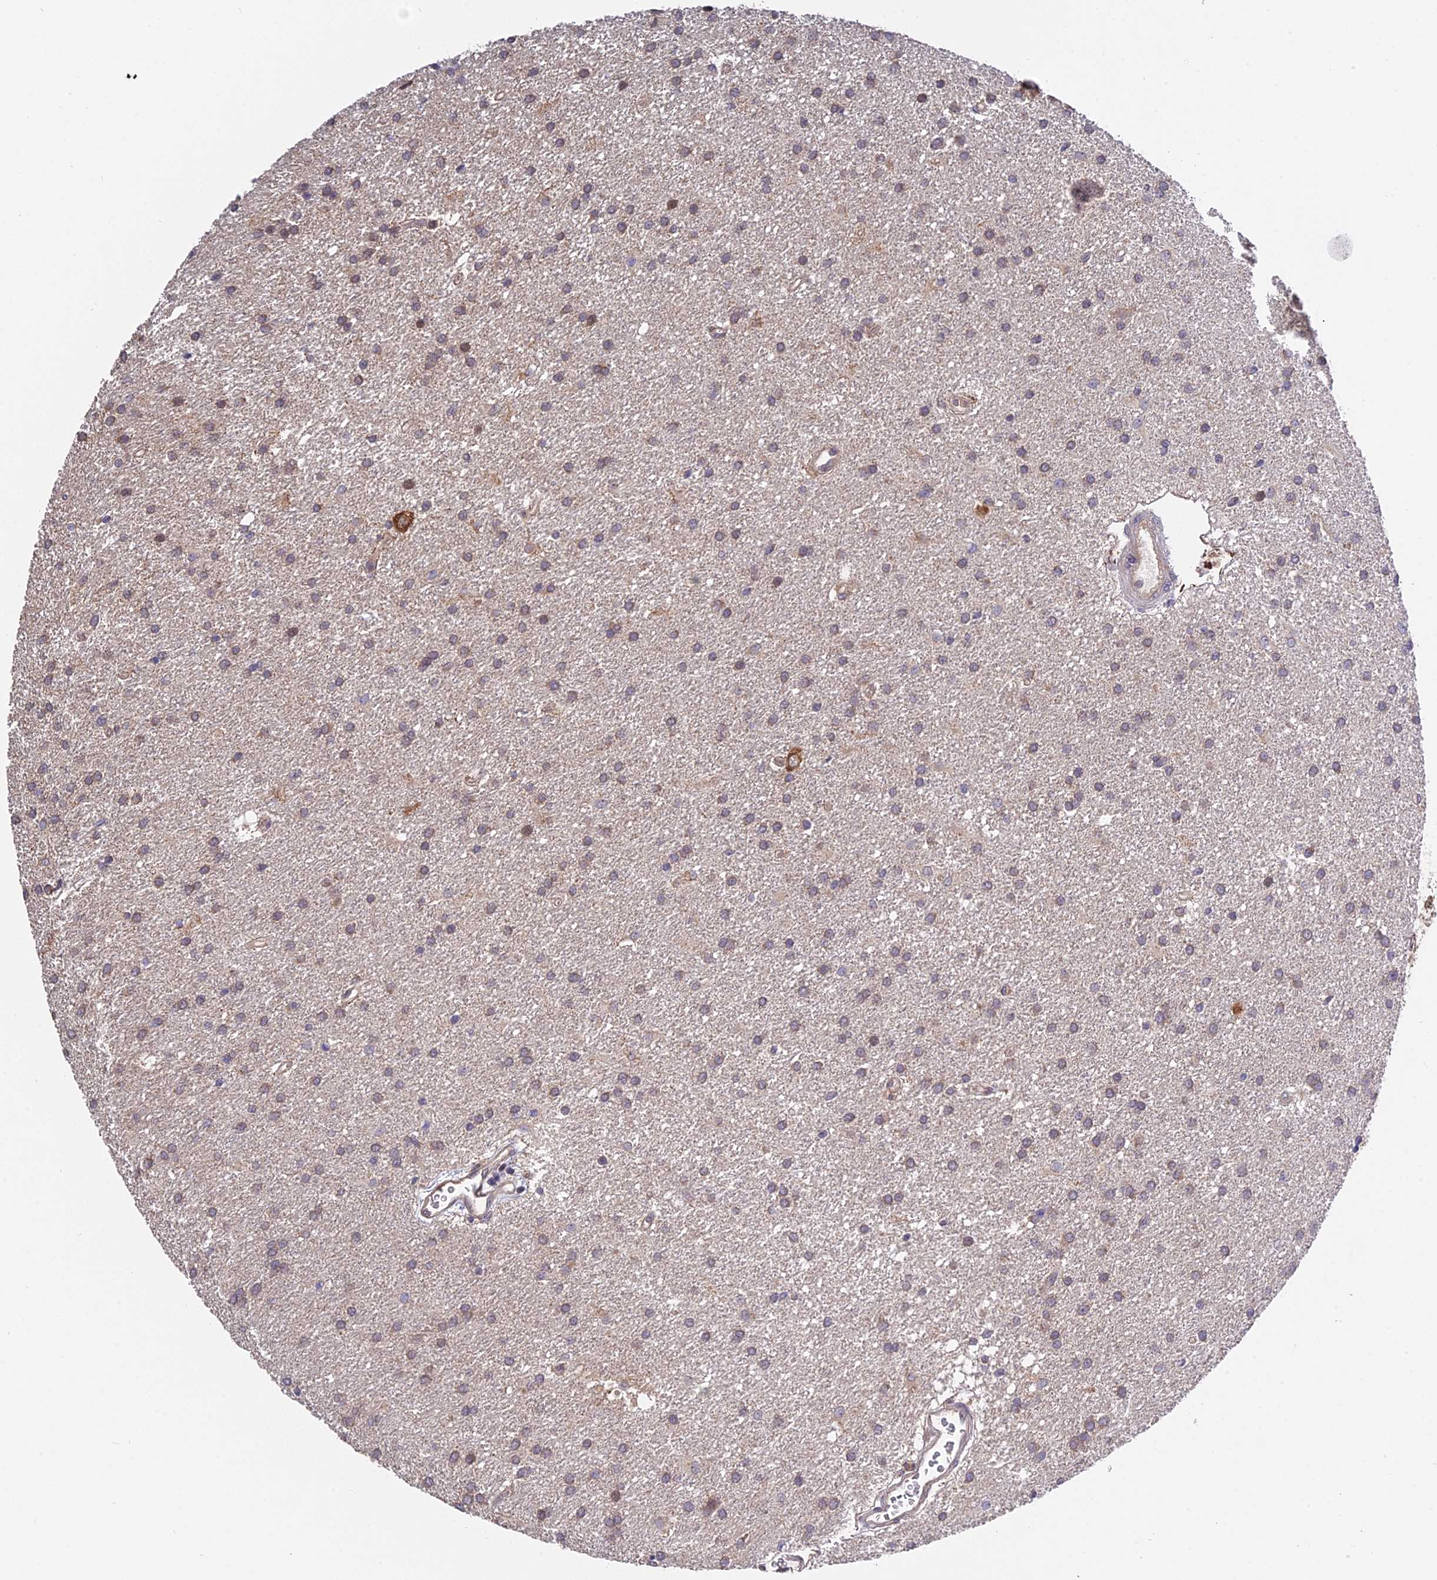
{"staining": {"intensity": "weak", "quantity": "25%-75%", "location": "cytoplasmic/membranous"}, "tissue": "glioma", "cell_type": "Tumor cells", "image_type": "cancer", "snomed": [{"axis": "morphology", "description": "Glioma, malignant, Low grade"}, {"axis": "topography", "description": "Brain"}], "caption": "Weak cytoplasmic/membranous expression is identified in about 25%-75% of tumor cells in malignant glioma (low-grade). The staining was performed using DAB (3,3'-diaminobenzidine) to visualize the protein expression in brown, while the nuclei were stained in blue with hematoxylin (Magnification: 20x).", "gene": "TRMT1", "patient": {"sex": "male", "age": 66}}